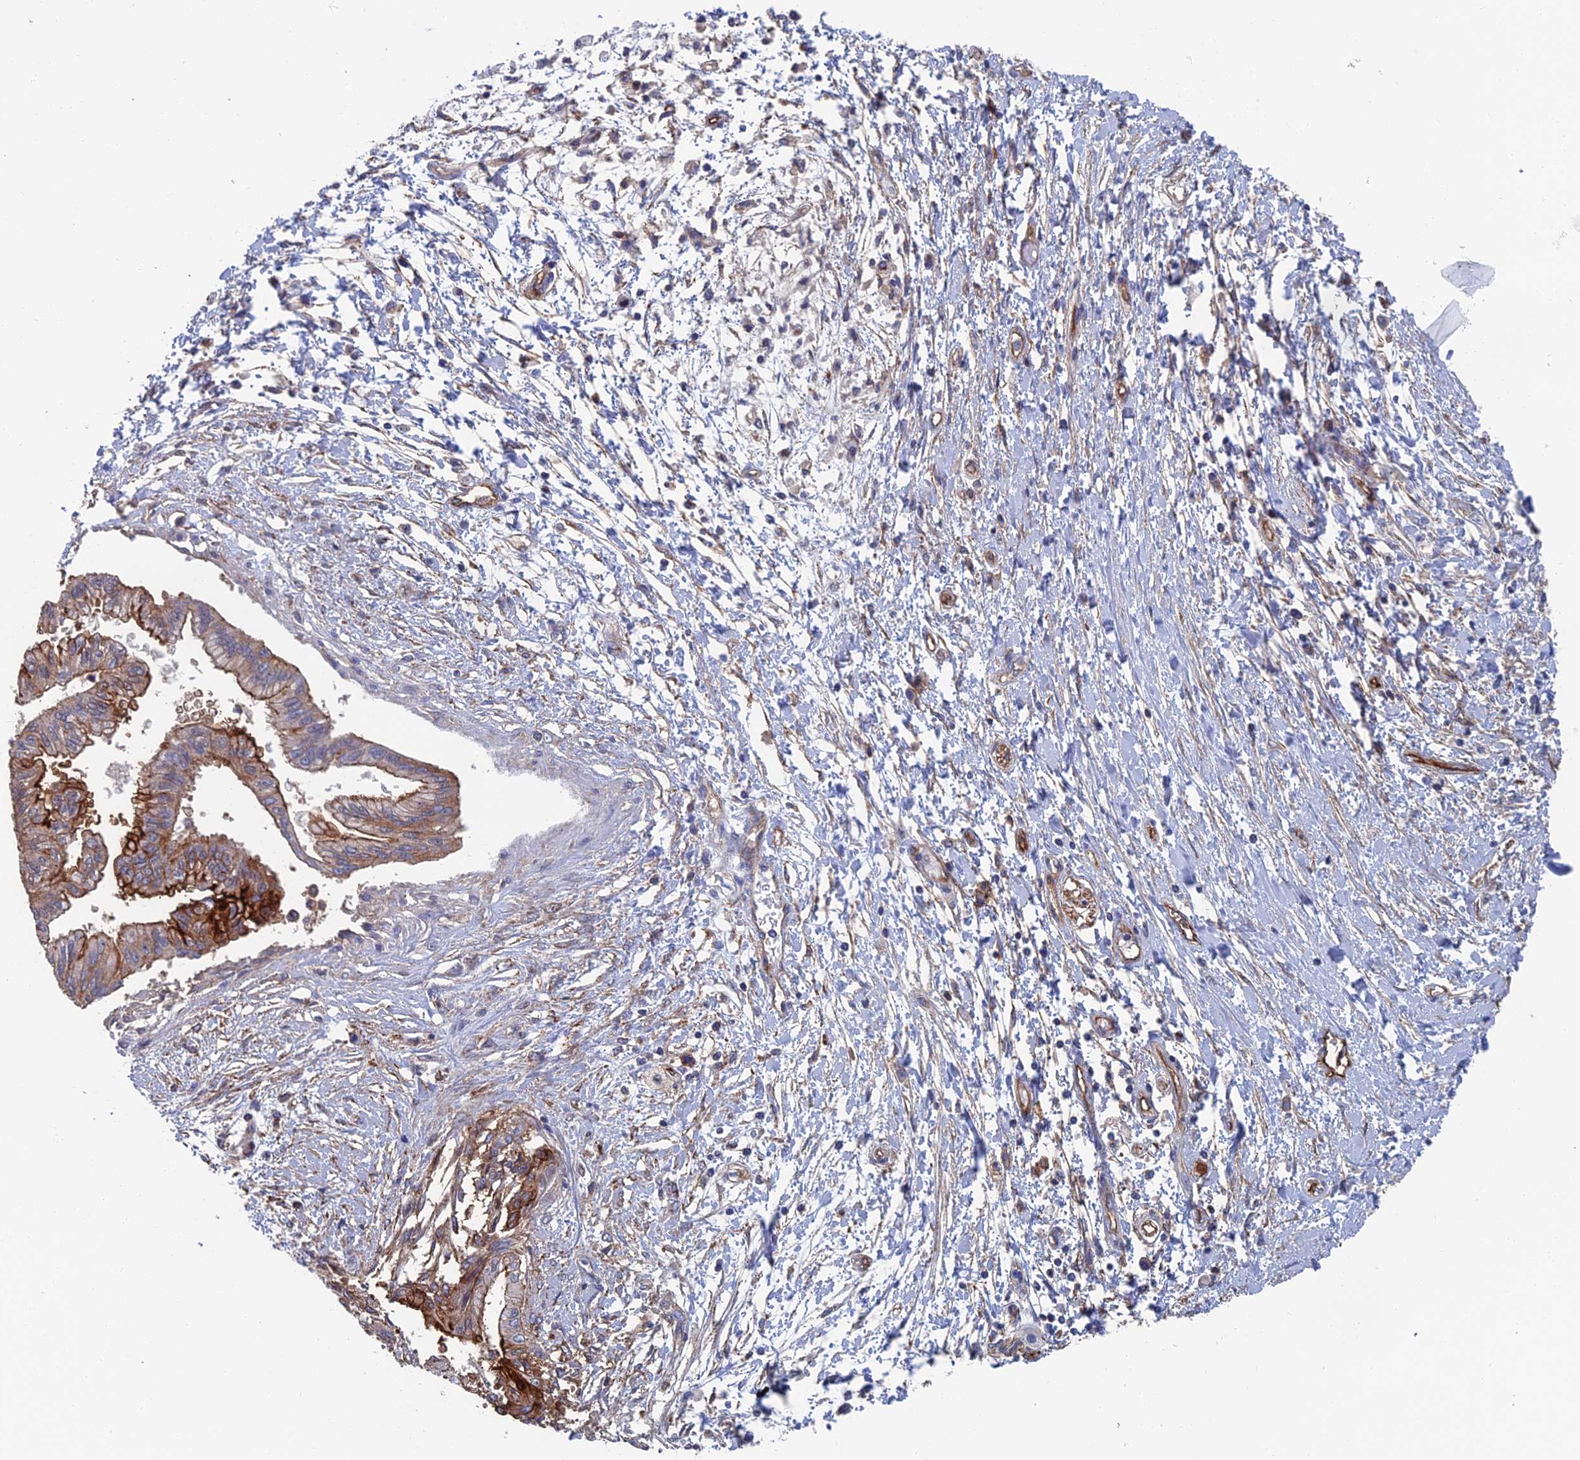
{"staining": {"intensity": "moderate", "quantity": ">75%", "location": "cytoplasmic/membranous"}, "tissue": "pancreatic cancer", "cell_type": "Tumor cells", "image_type": "cancer", "snomed": [{"axis": "morphology", "description": "Adenocarcinoma, NOS"}, {"axis": "topography", "description": "Pancreas"}], "caption": "A photomicrograph of pancreatic cancer stained for a protein reveals moderate cytoplasmic/membranous brown staining in tumor cells. (IHC, brightfield microscopy, high magnification).", "gene": "SNX11", "patient": {"sex": "male", "age": 46}}